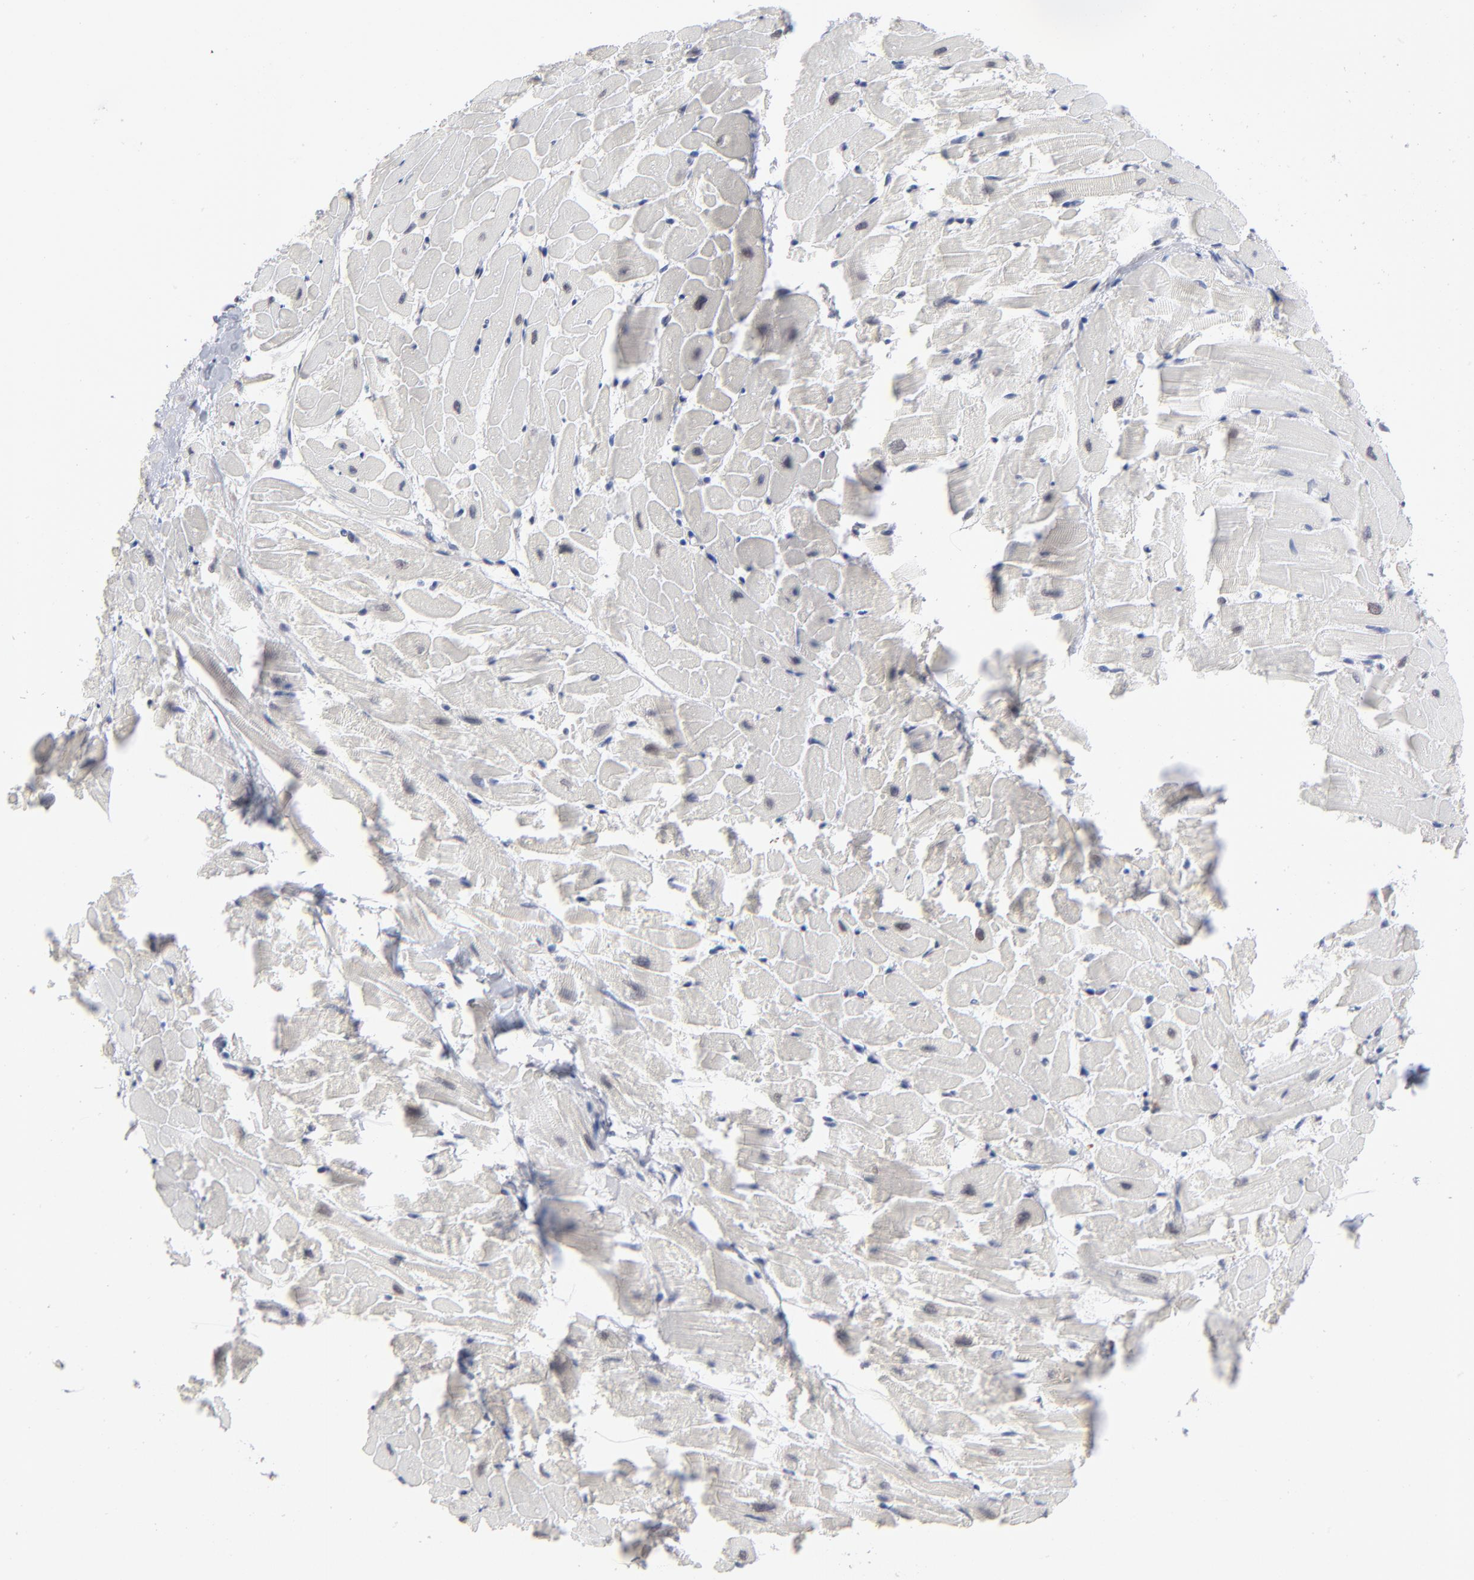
{"staining": {"intensity": "weak", "quantity": "25%-75%", "location": "nuclear"}, "tissue": "heart muscle", "cell_type": "Cardiomyocytes", "image_type": "normal", "snomed": [{"axis": "morphology", "description": "Normal tissue, NOS"}, {"axis": "topography", "description": "Heart"}], "caption": "Weak nuclear protein staining is appreciated in about 25%-75% of cardiomyocytes in heart muscle. Nuclei are stained in blue.", "gene": "MBIP", "patient": {"sex": "female", "age": 19}}